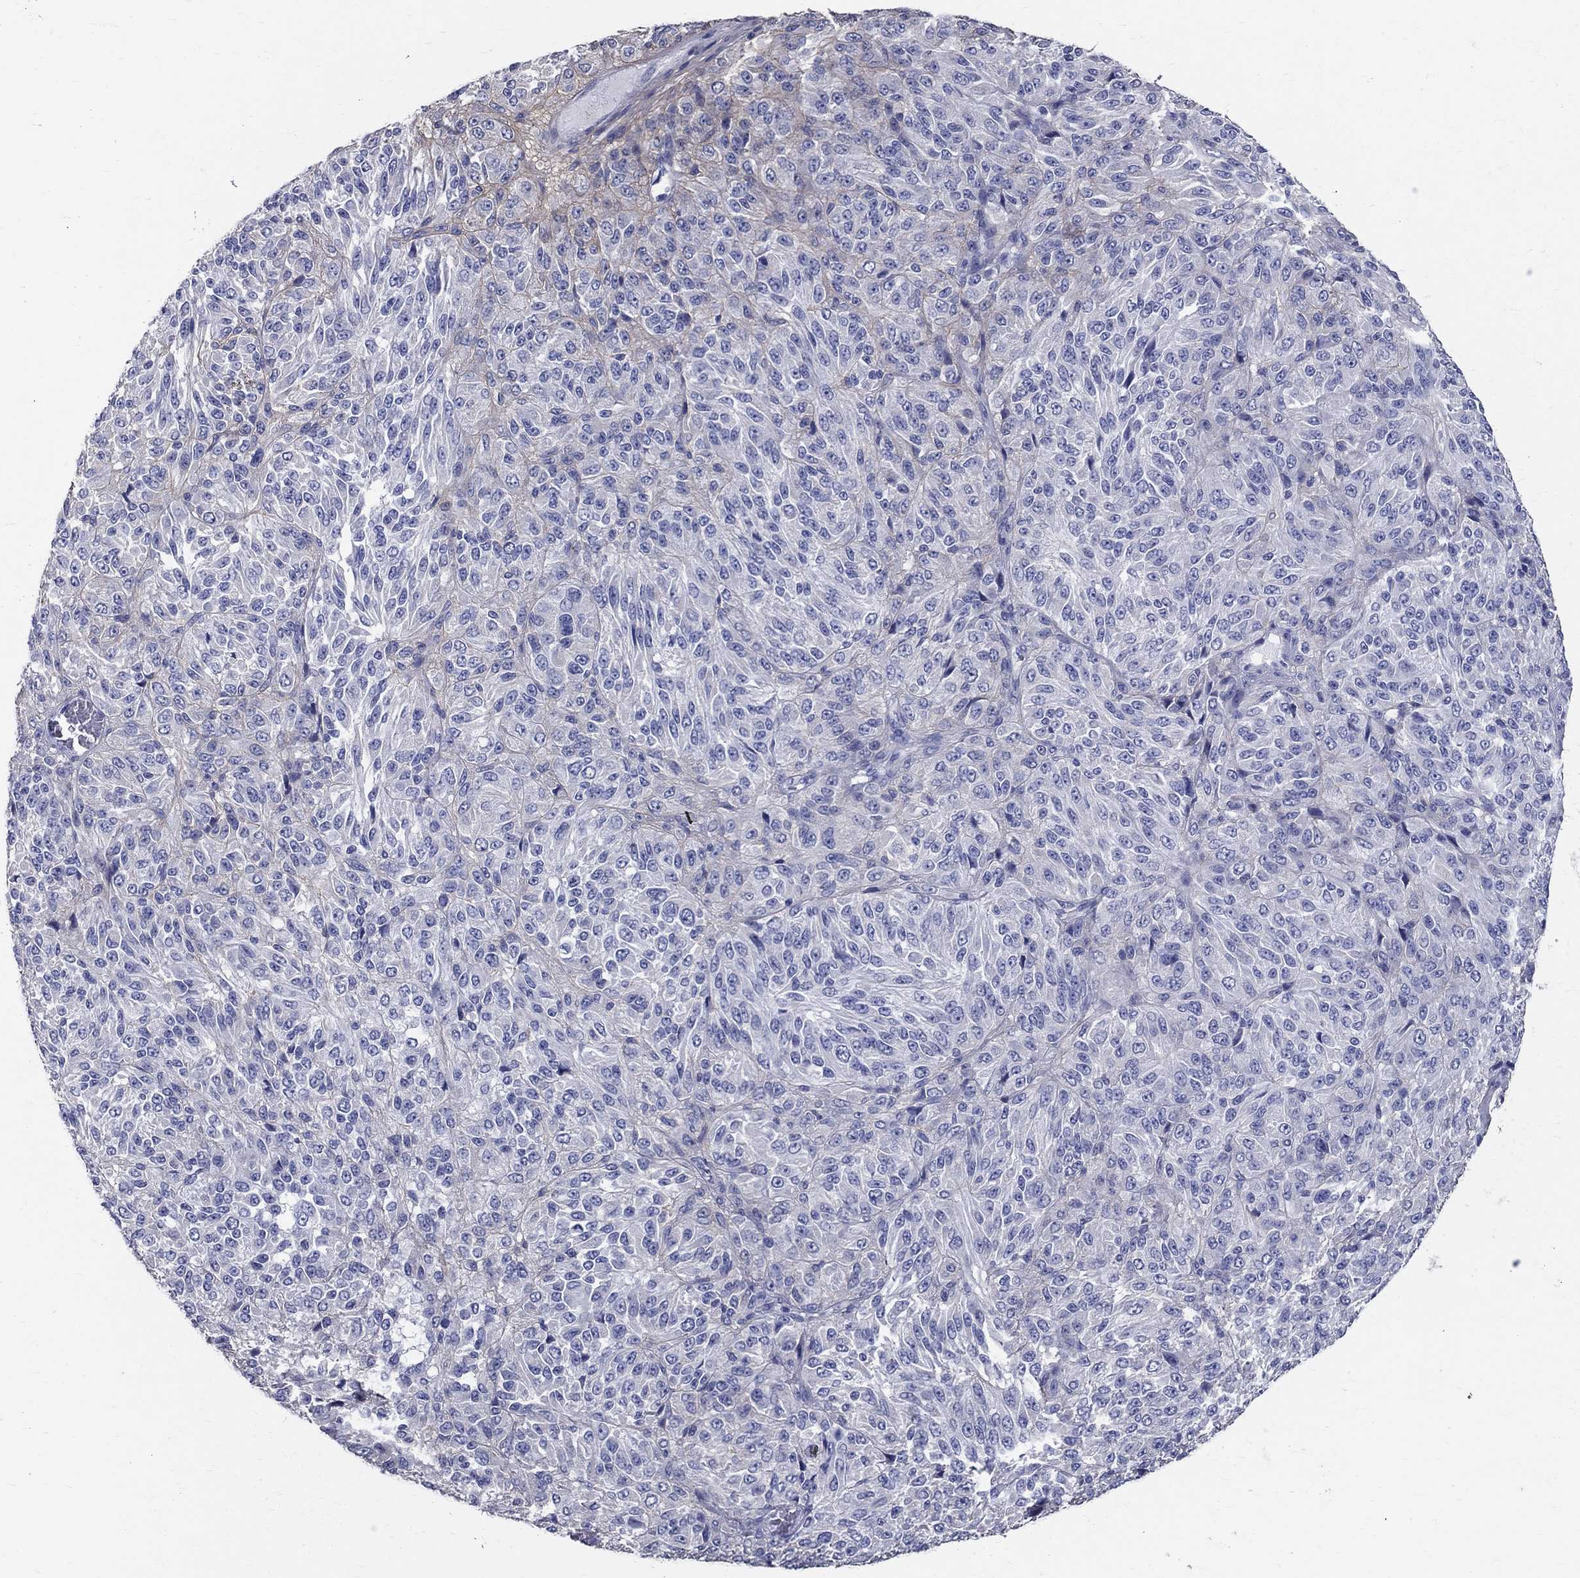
{"staining": {"intensity": "negative", "quantity": "none", "location": "none"}, "tissue": "melanoma", "cell_type": "Tumor cells", "image_type": "cancer", "snomed": [{"axis": "morphology", "description": "Malignant melanoma, Metastatic site"}, {"axis": "topography", "description": "Brain"}], "caption": "DAB immunohistochemical staining of melanoma demonstrates no significant staining in tumor cells.", "gene": "ANXA10", "patient": {"sex": "female", "age": 56}}